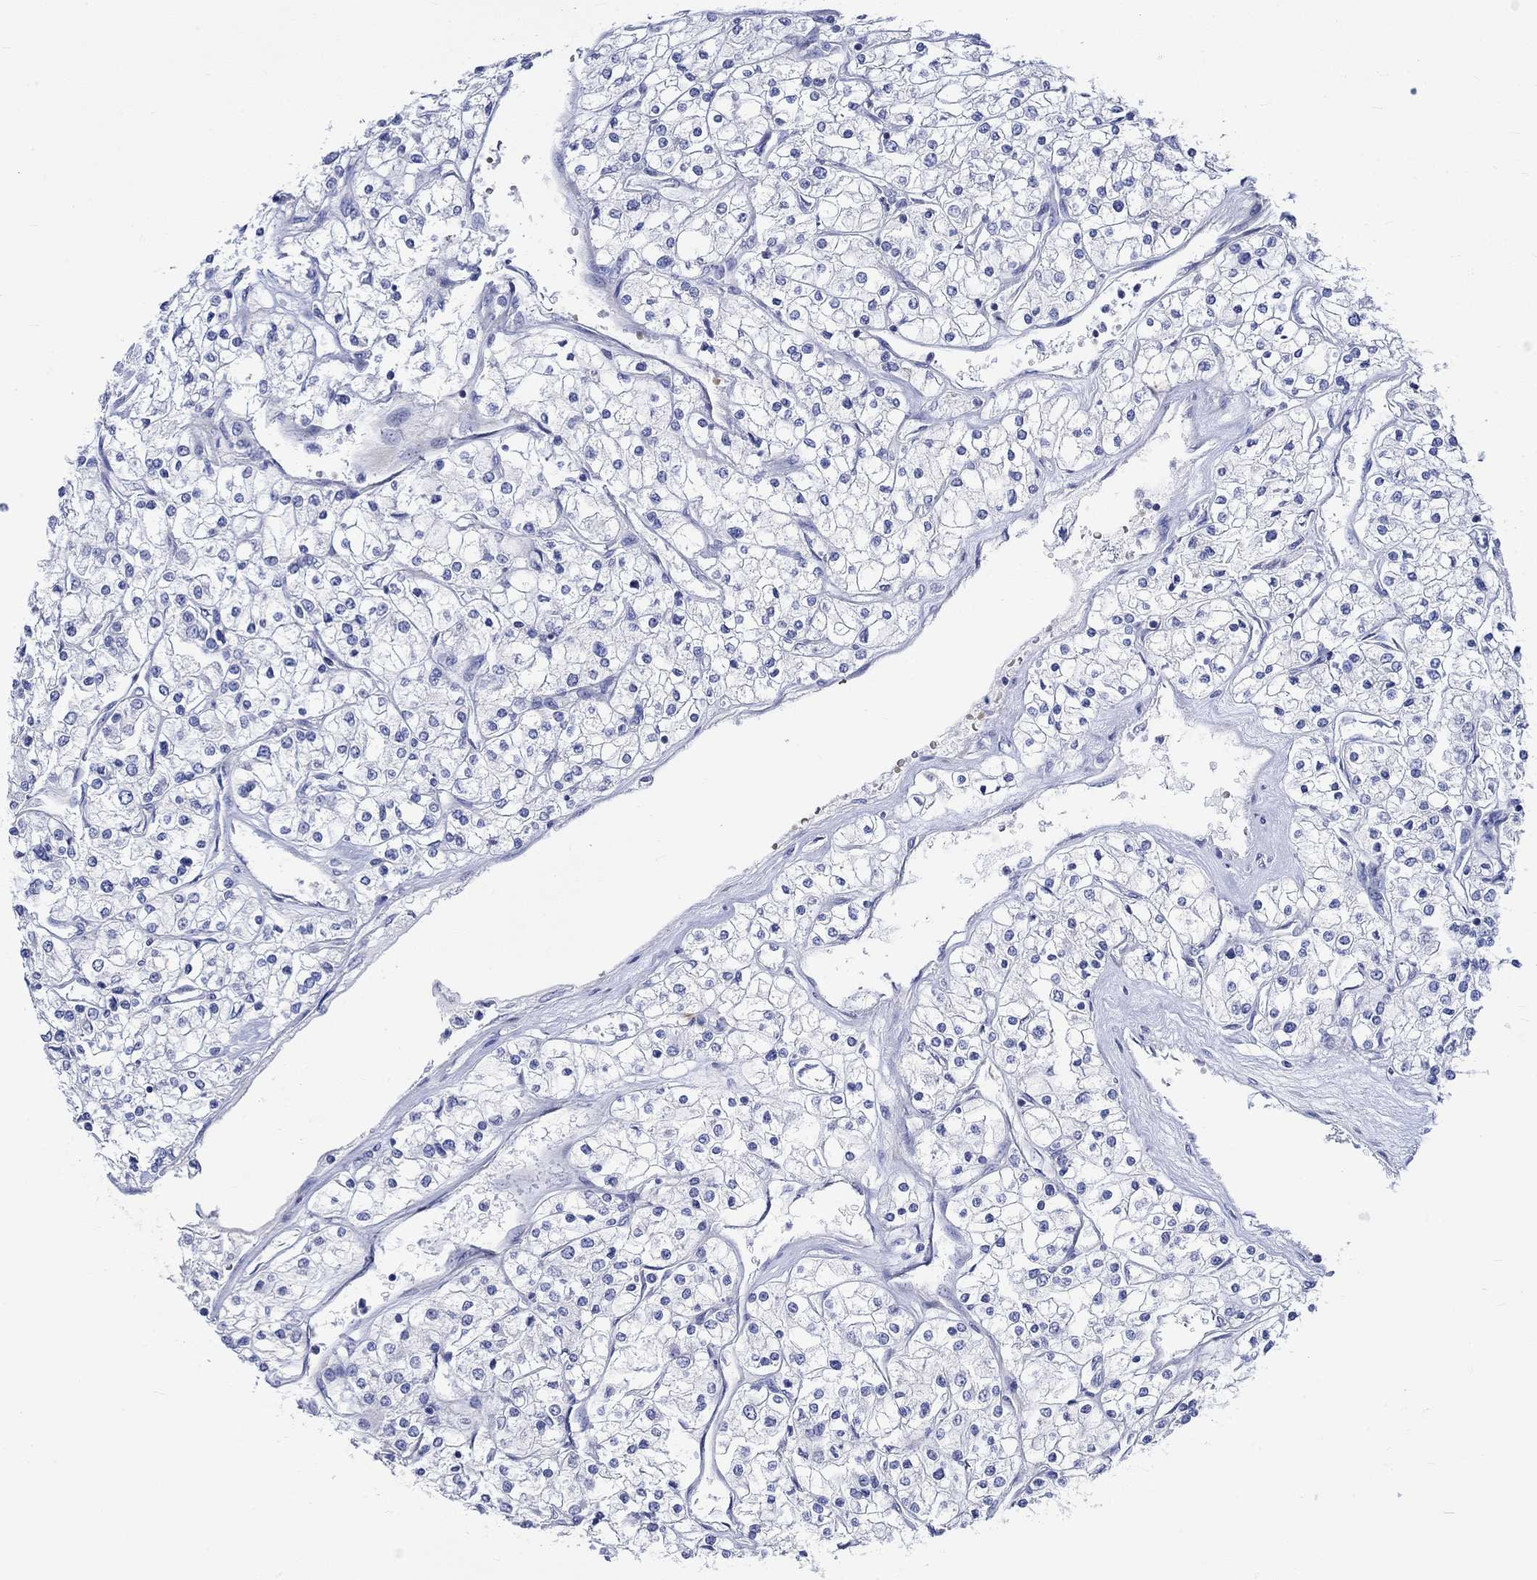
{"staining": {"intensity": "negative", "quantity": "none", "location": "none"}, "tissue": "renal cancer", "cell_type": "Tumor cells", "image_type": "cancer", "snomed": [{"axis": "morphology", "description": "Adenocarcinoma, NOS"}, {"axis": "topography", "description": "Kidney"}], "caption": "Protein analysis of adenocarcinoma (renal) exhibits no significant positivity in tumor cells.", "gene": "NRIP3", "patient": {"sex": "male", "age": 80}}